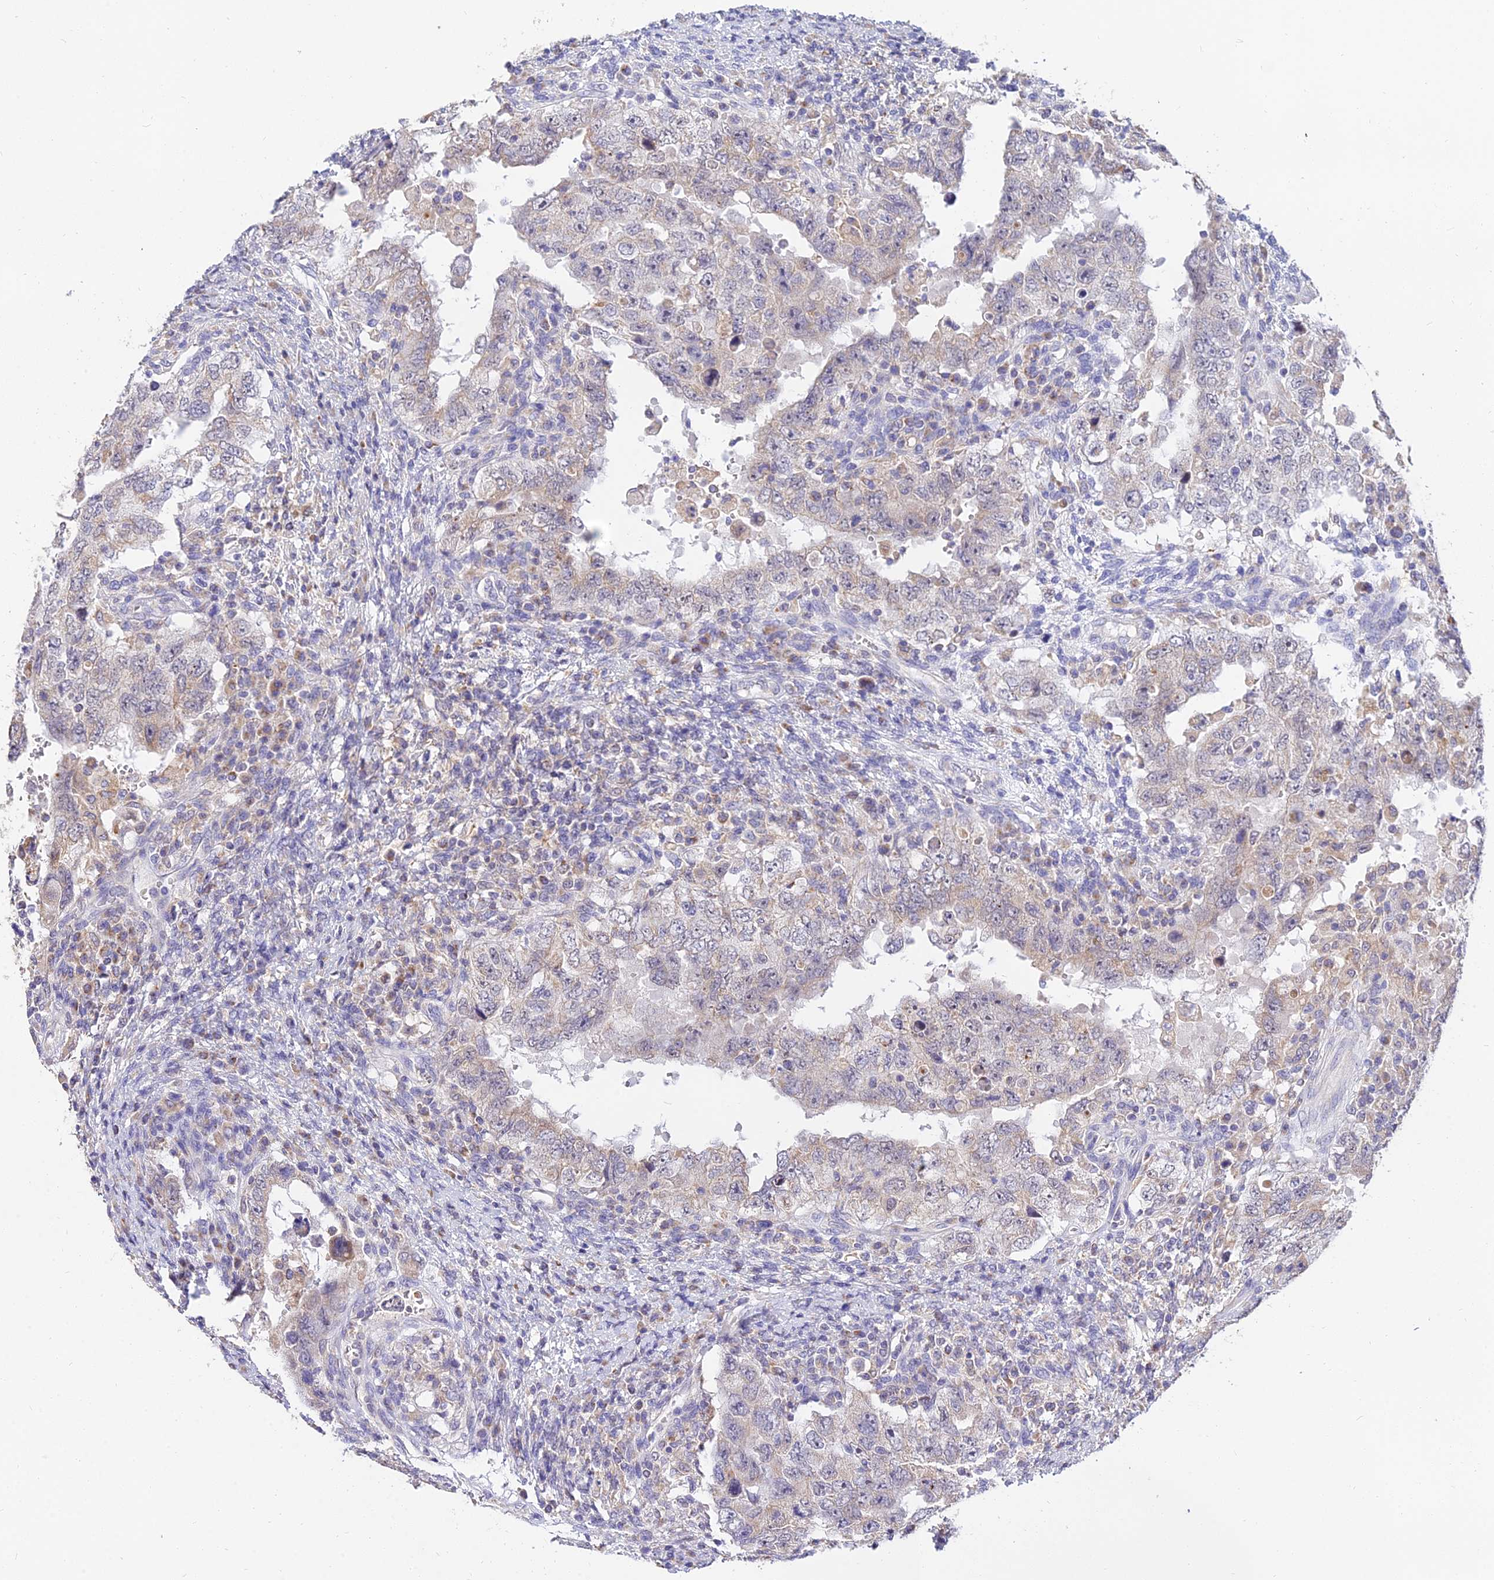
{"staining": {"intensity": "negative", "quantity": "none", "location": "none"}, "tissue": "testis cancer", "cell_type": "Tumor cells", "image_type": "cancer", "snomed": [{"axis": "morphology", "description": "Carcinoma, Embryonal, NOS"}, {"axis": "topography", "description": "Testis"}], "caption": "High magnification brightfield microscopy of testis cancer stained with DAB (brown) and counterstained with hematoxylin (blue): tumor cells show no significant expression.", "gene": "ARL8B", "patient": {"sex": "male", "age": 26}}